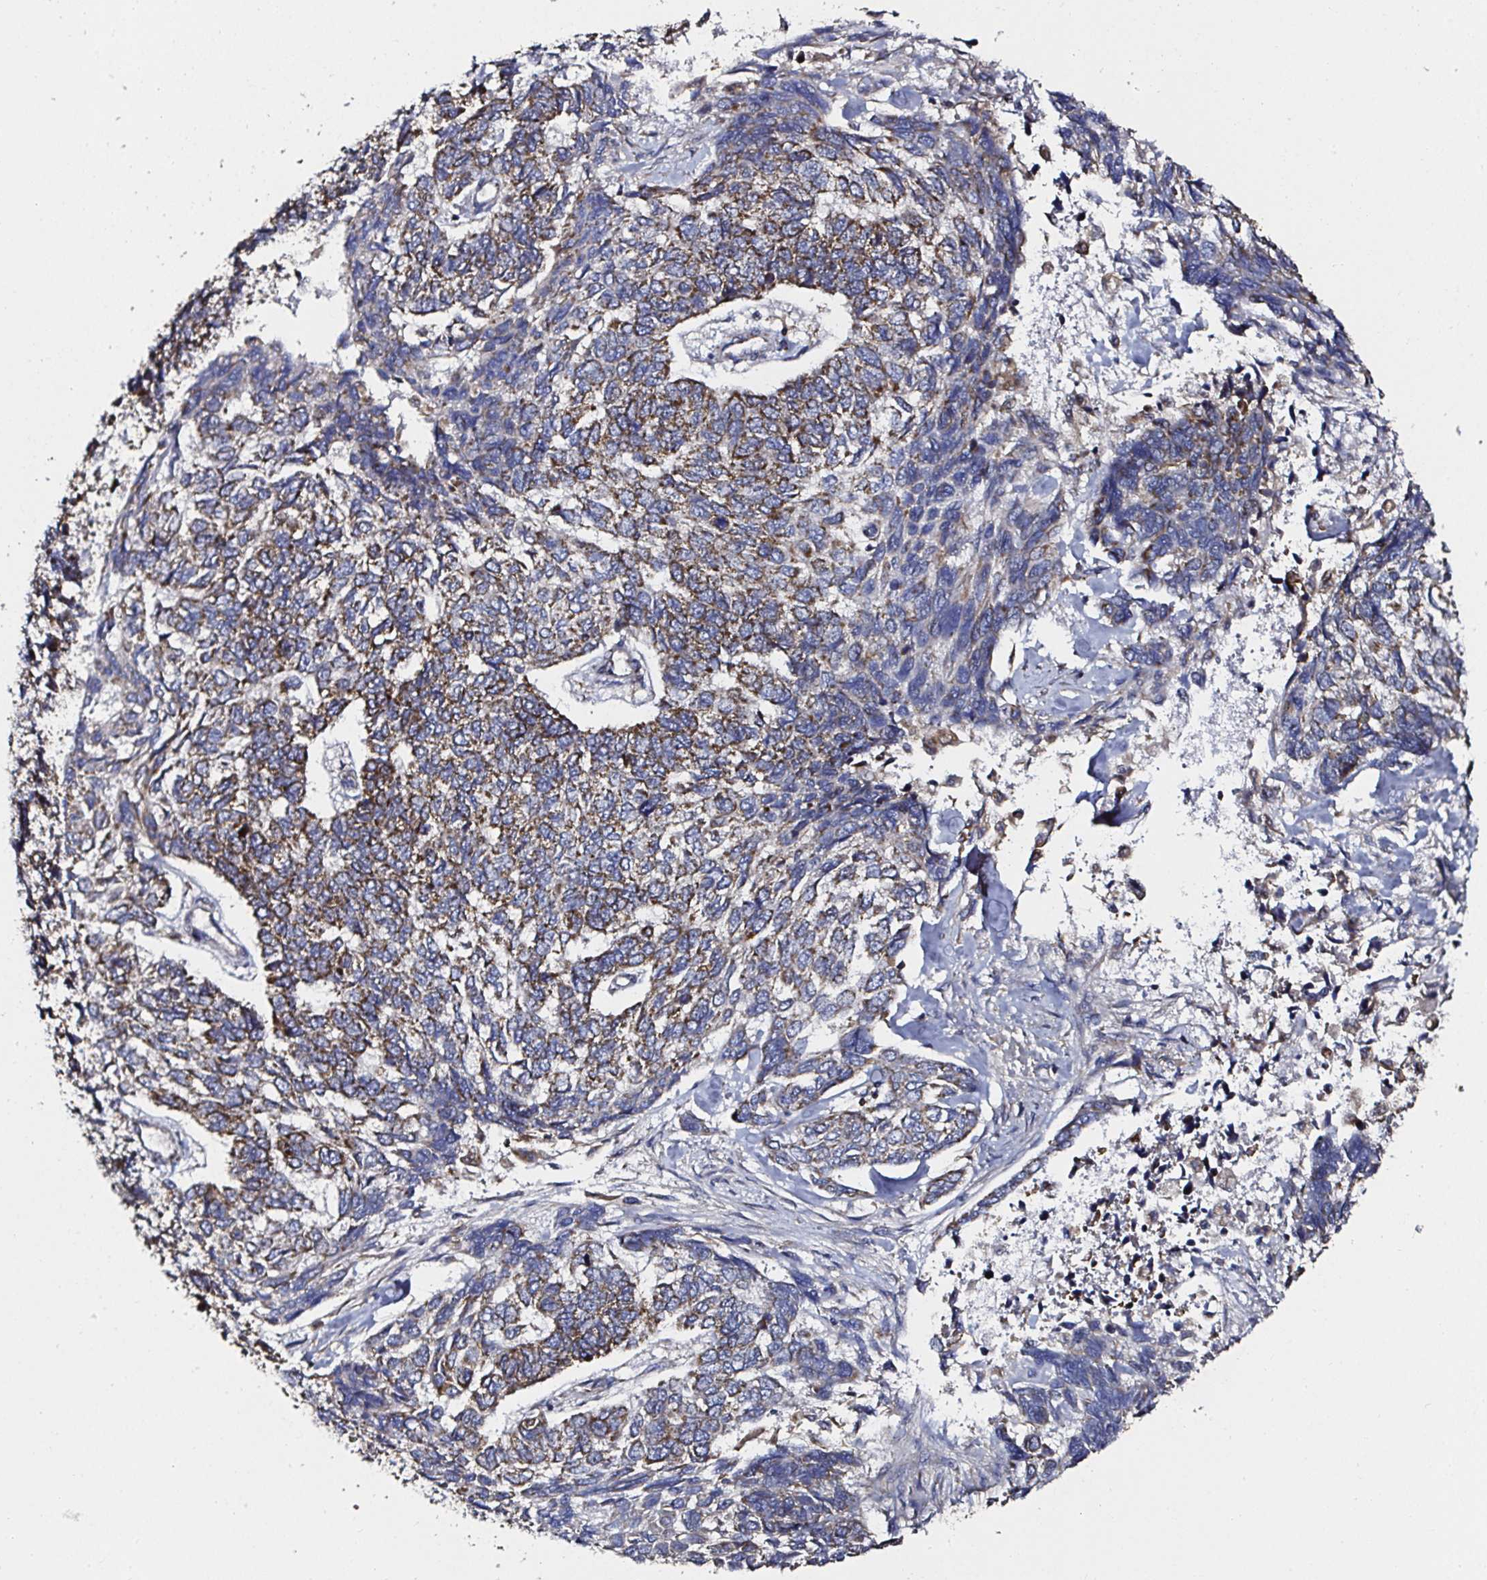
{"staining": {"intensity": "moderate", "quantity": ">75%", "location": "cytoplasmic/membranous"}, "tissue": "skin cancer", "cell_type": "Tumor cells", "image_type": "cancer", "snomed": [{"axis": "morphology", "description": "Basal cell carcinoma"}, {"axis": "topography", "description": "Skin"}], "caption": "Protein analysis of skin cancer (basal cell carcinoma) tissue demonstrates moderate cytoplasmic/membranous expression in approximately >75% of tumor cells.", "gene": "ATAD3B", "patient": {"sex": "female", "age": 65}}